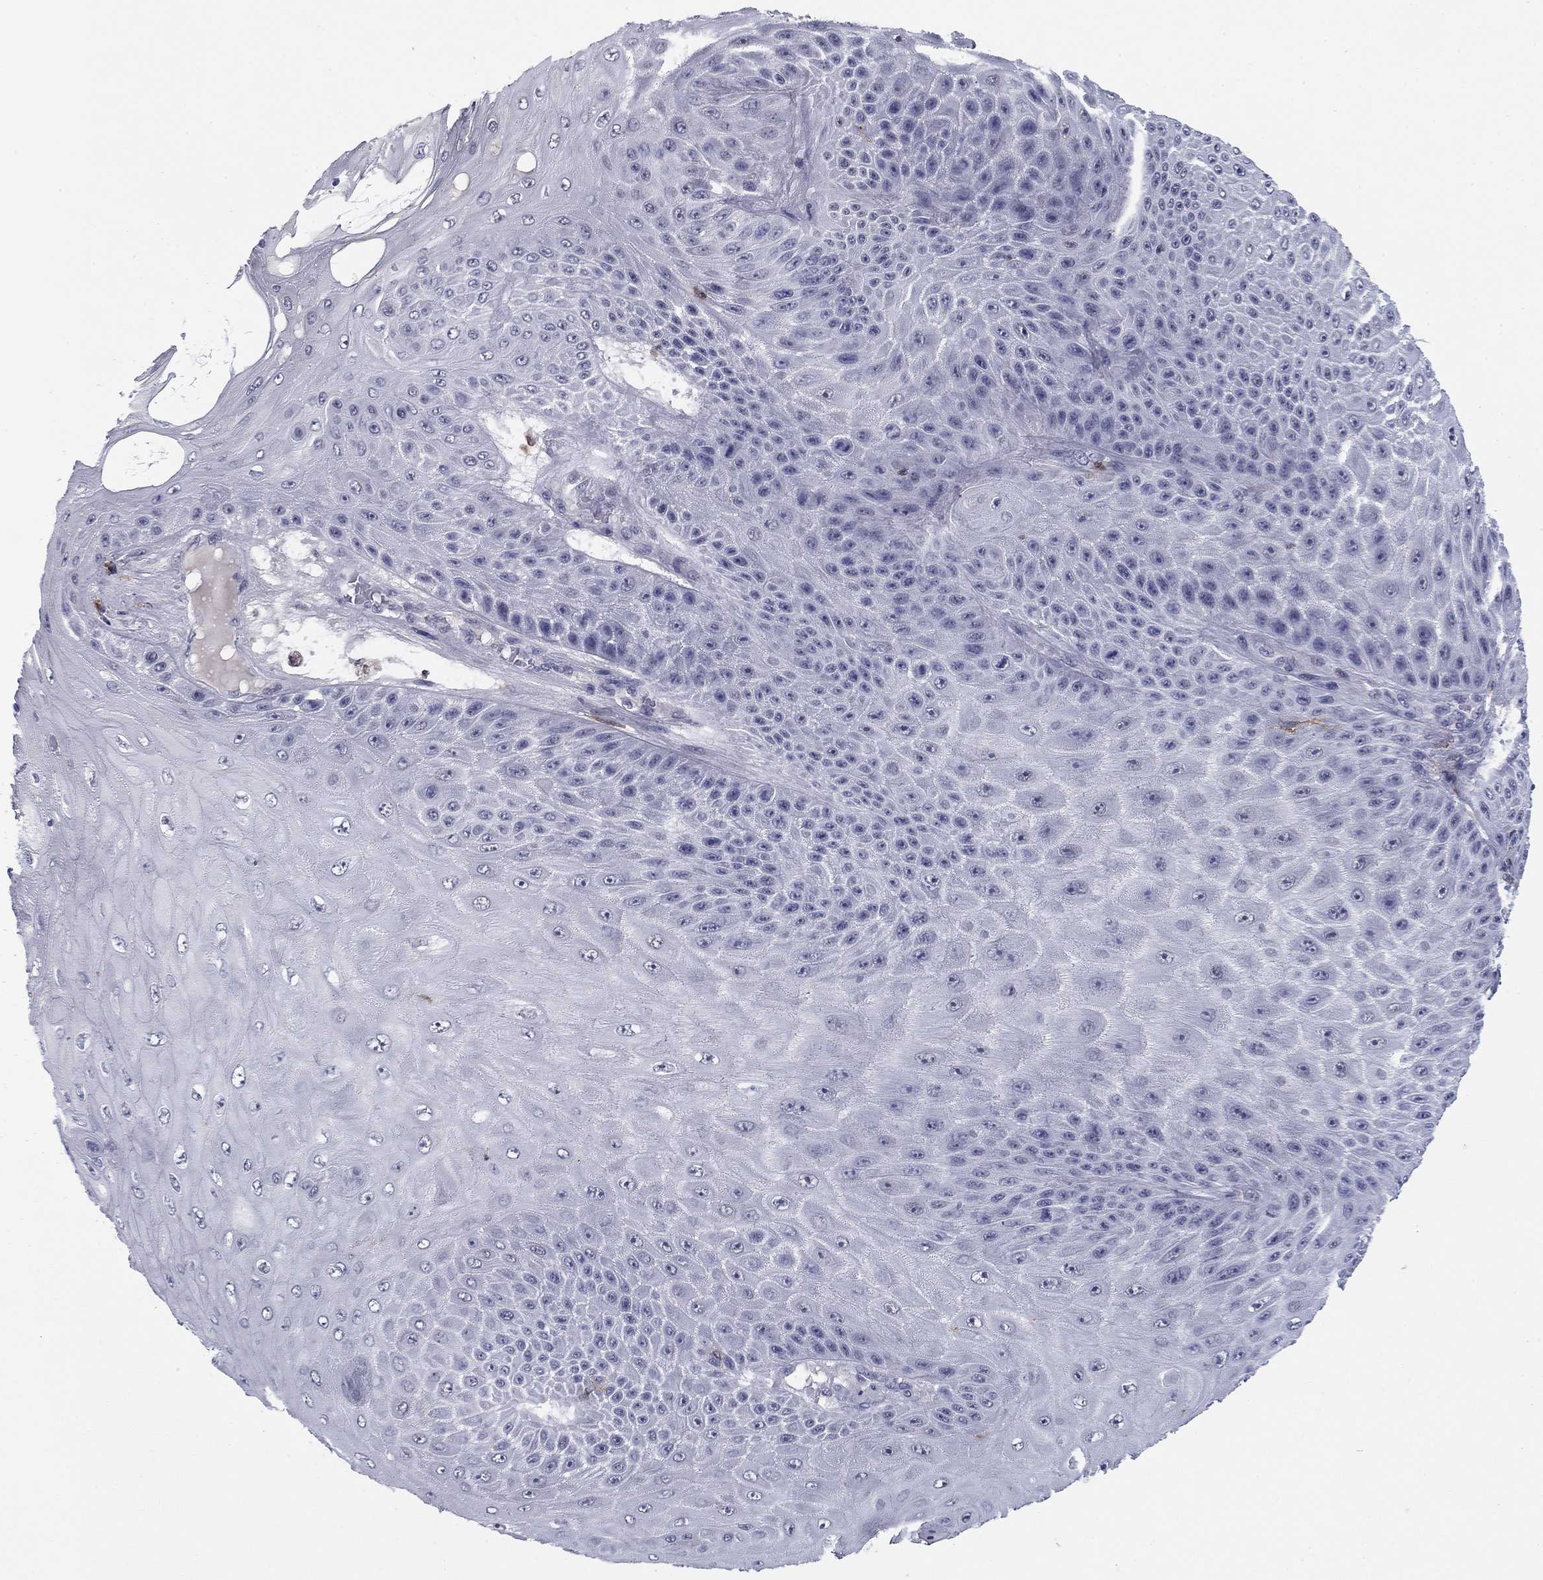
{"staining": {"intensity": "negative", "quantity": "none", "location": "none"}, "tissue": "skin cancer", "cell_type": "Tumor cells", "image_type": "cancer", "snomed": [{"axis": "morphology", "description": "Squamous cell carcinoma, NOS"}, {"axis": "topography", "description": "Skin"}], "caption": "Histopathology image shows no protein expression in tumor cells of skin squamous cell carcinoma tissue.", "gene": "PLCB2", "patient": {"sex": "male", "age": 62}}